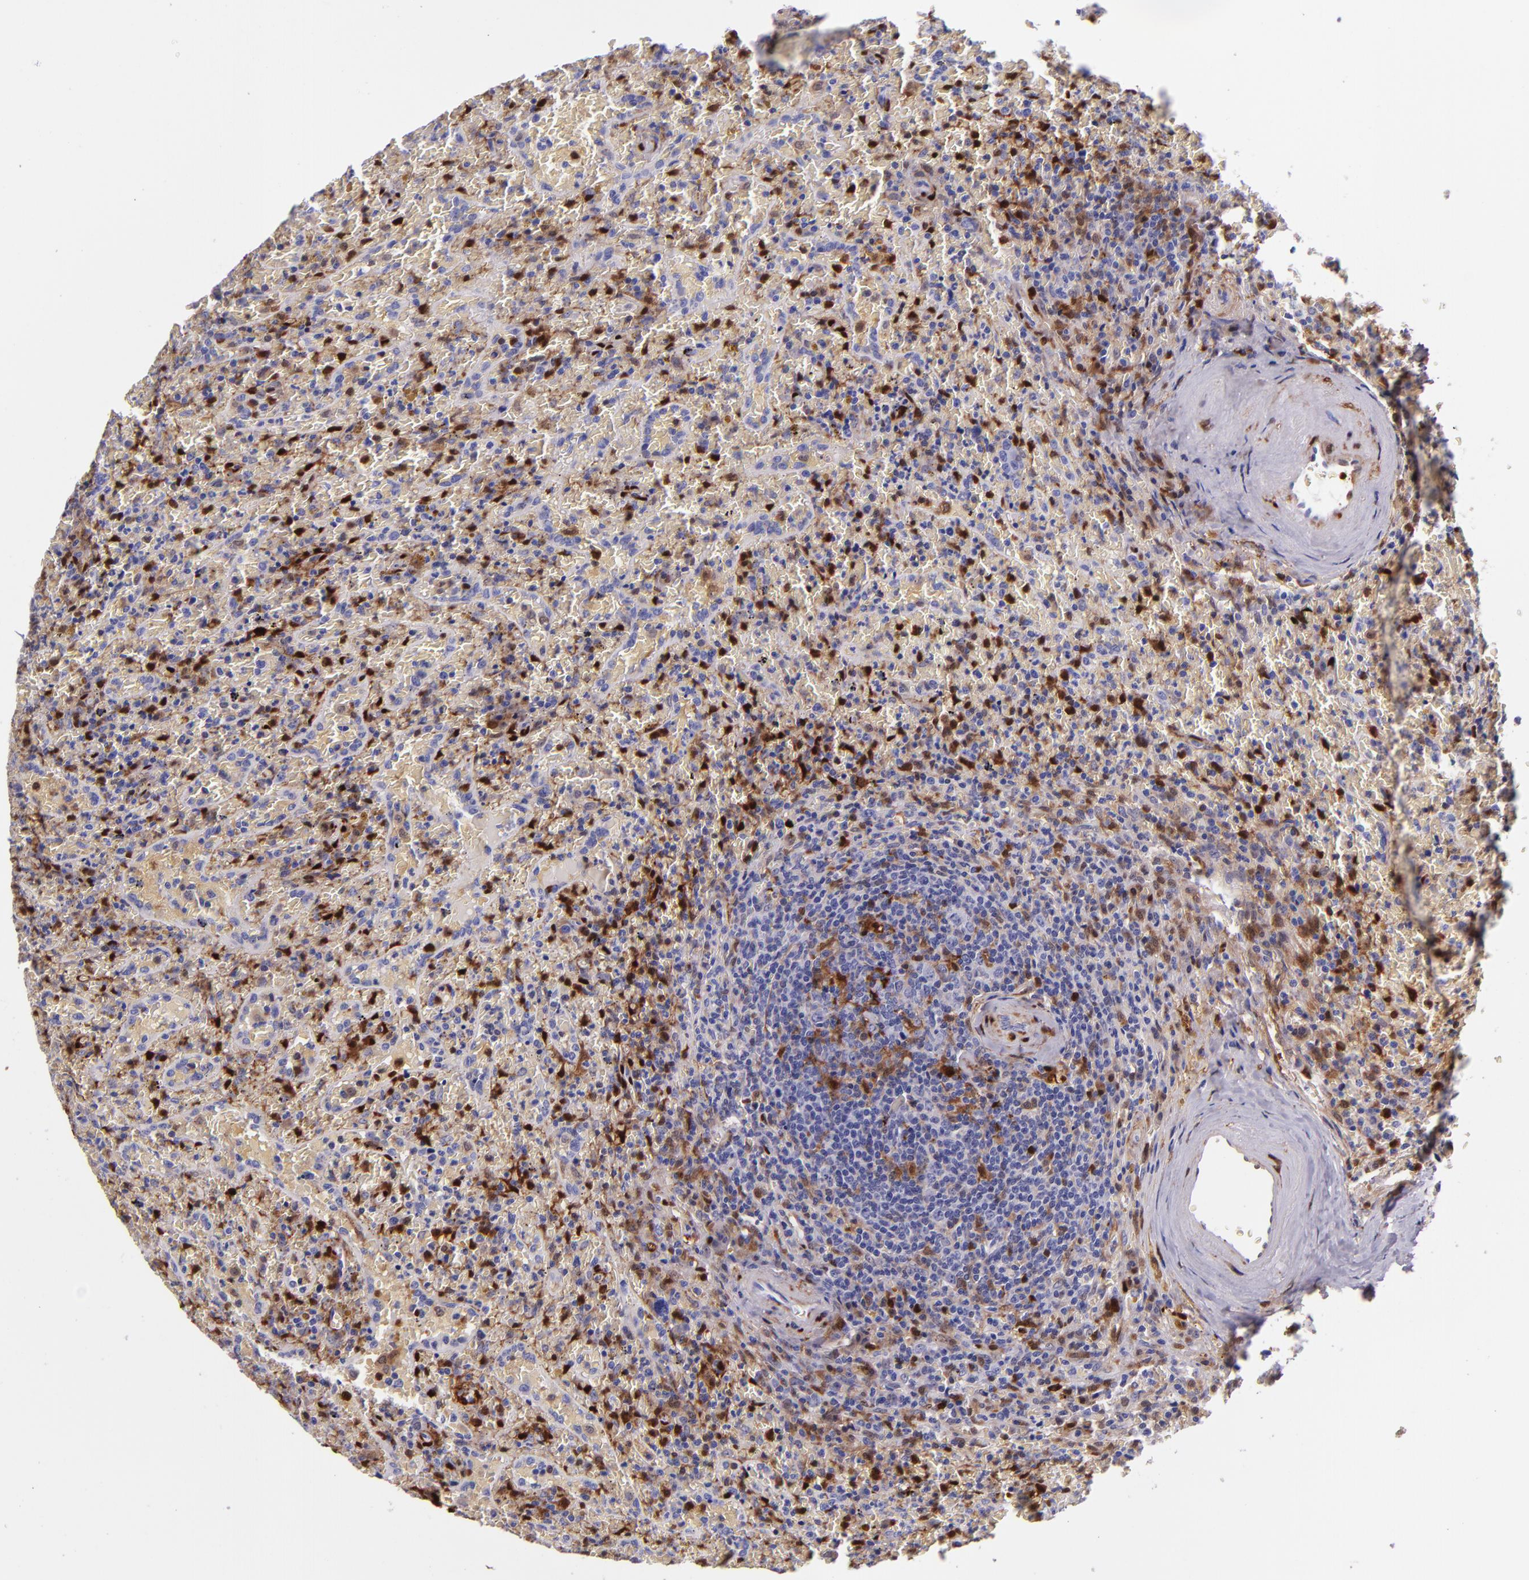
{"staining": {"intensity": "negative", "quantity": "none", "location": "none"}, "tissue": "lymphoma", "cell_type": "Tumor cells", "image_type": "cancer", "snomed": [{"axis": "morphology", "description": "Malignant lymphoma, non-Hodgkin's type, High grade"}, {"axis": "topography", "description": "Spleen"}, {"axis": "topography", "description": "Lymph node"}], "caption": "Tumor cells show no significant protein positivity in lymphoma.", "gene": "LGALS1", "patient": {"sex": "female", "age": 70}}